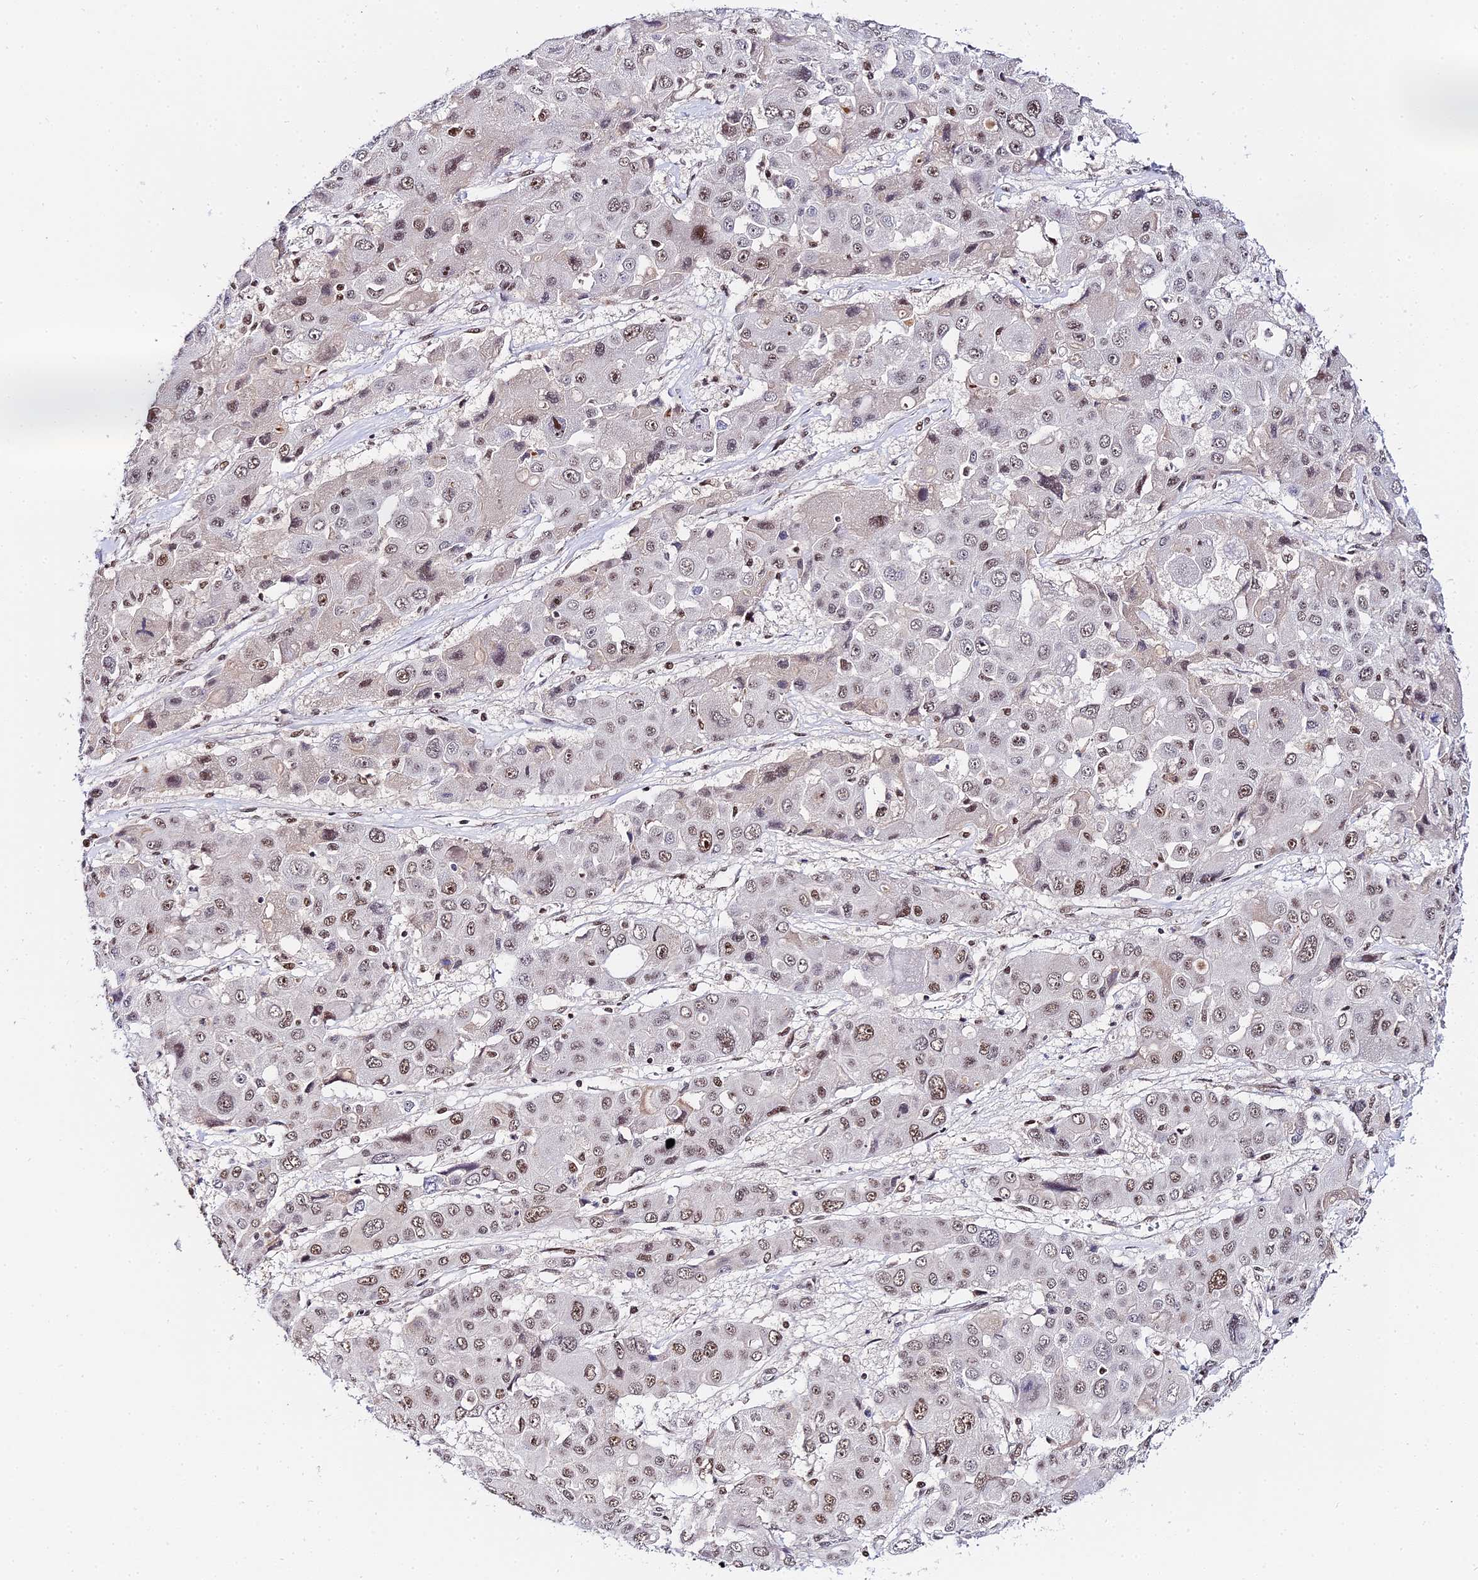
{"staining": {"intensity": "moderate", "quantity": ">75%", "location": "nuclear"}, "tissue": "liver cancer", "cell_type": "Tumor cells", "image_type": "cancer", "snomed": [{"axis": "morphology", "description": "Cholangiocarcinoma"}, {"axis": "topography", "description": "Liver"}], "caption": "Immunohistochemical staining of human liver cancer (cholangiocarcinoma) demonstrates medium levels of moderate nuclear positivity in about >75% of tumor cells. (DAB IHC, brown staining for protein, blue staining for nuclei).", "gene": "EXOSC3", "patient": {"sex": "male", "age": 67}}